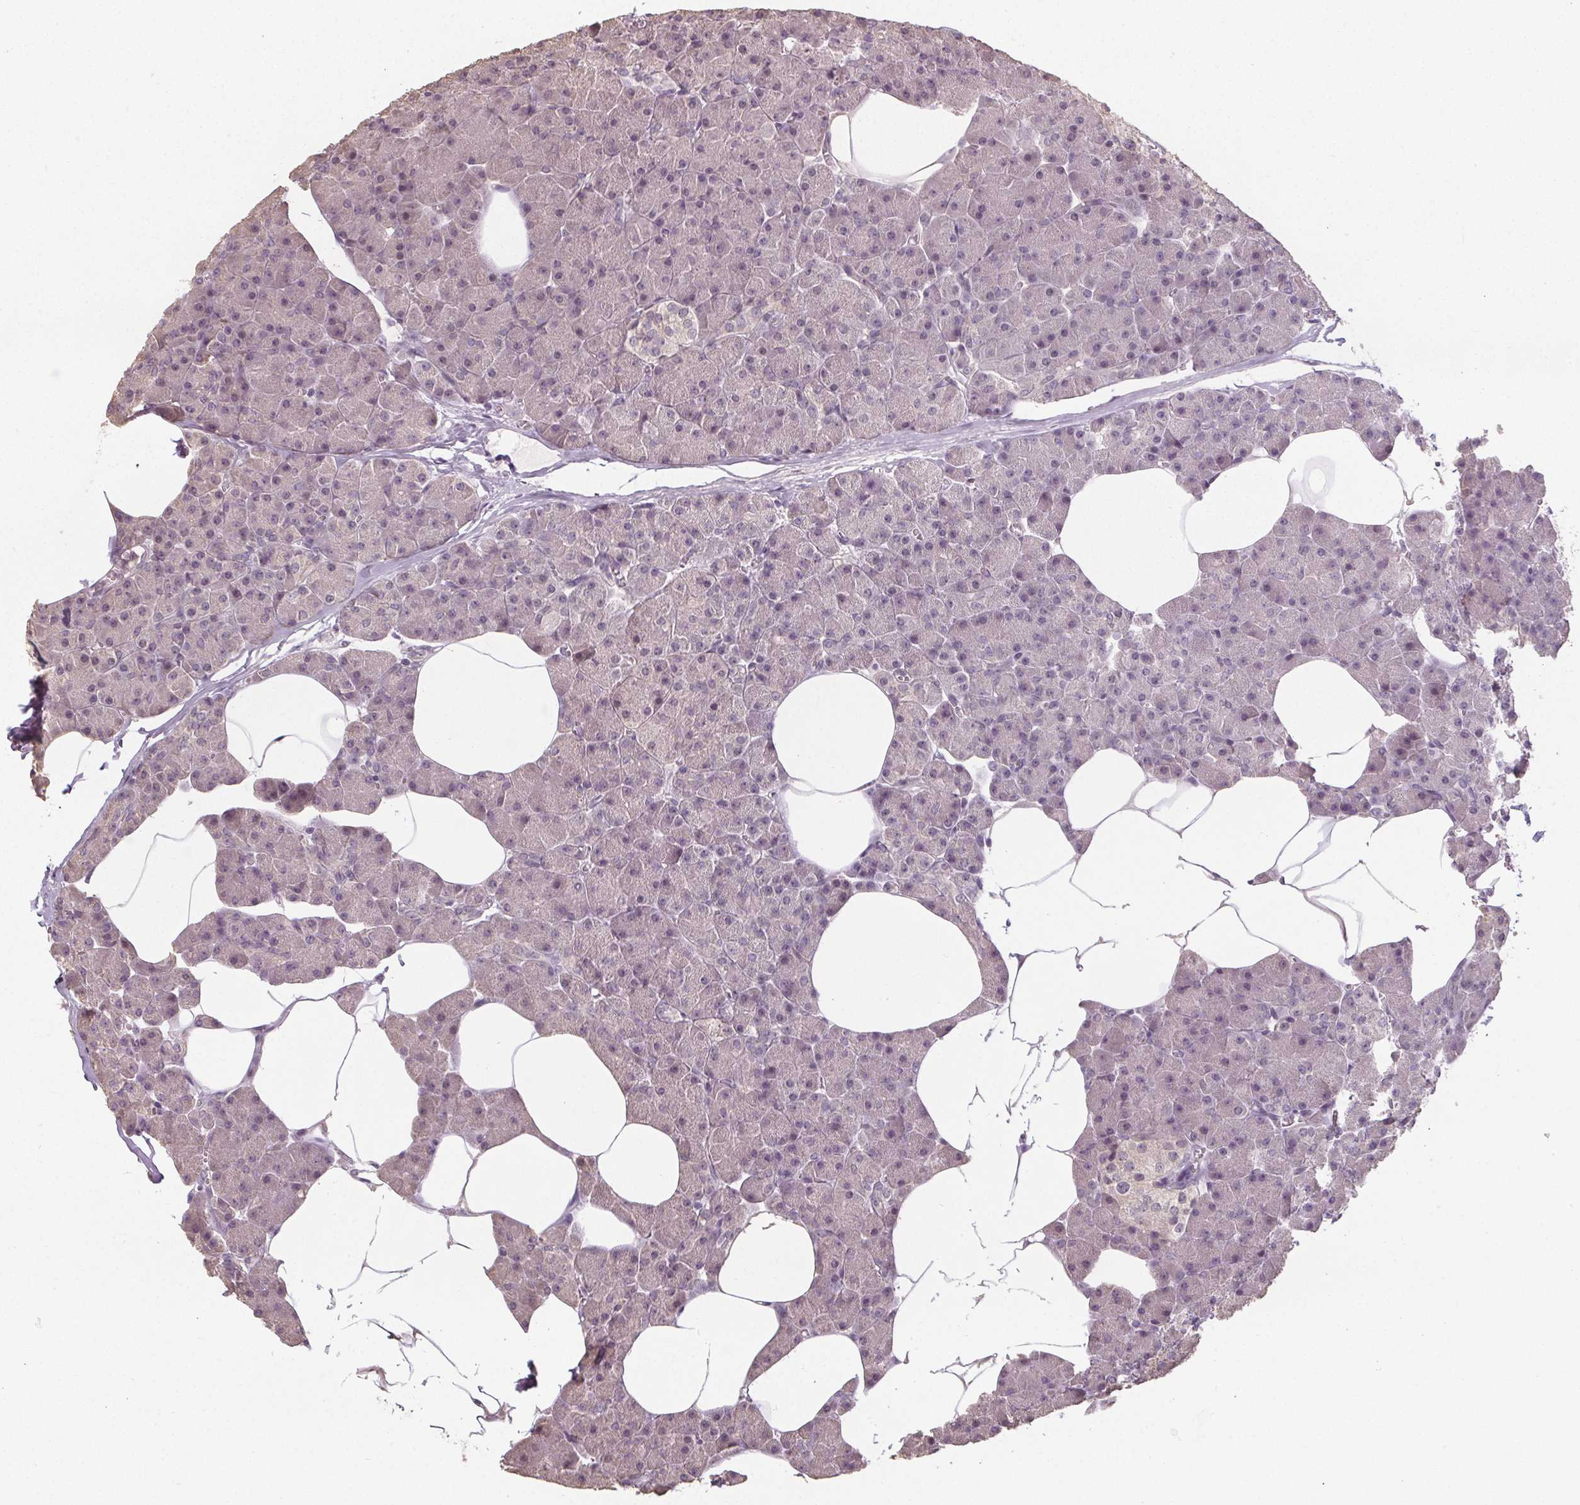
{"staining": {"intensity": "weak", "quantity": "<25%", "location": "nuclear"}, "tissue": "pancreas", "cell_type": "Exocrine glandular cells", "image_type": "normal", "snomed": [{"axis": "morphology", "description": "Normal tissue, NOS"}, {"axis": "topography", "description": "Pancreas"}], "caption": "This photomicrograph is of benign pancreas stained with immunohistochemistry to label a protein in brown with the nuclei are counter-stained blue. There is no positivity in exocrine glandular cells.", "gene": "SLC26A2", "patient": {"sex": "female", "age": 45}}